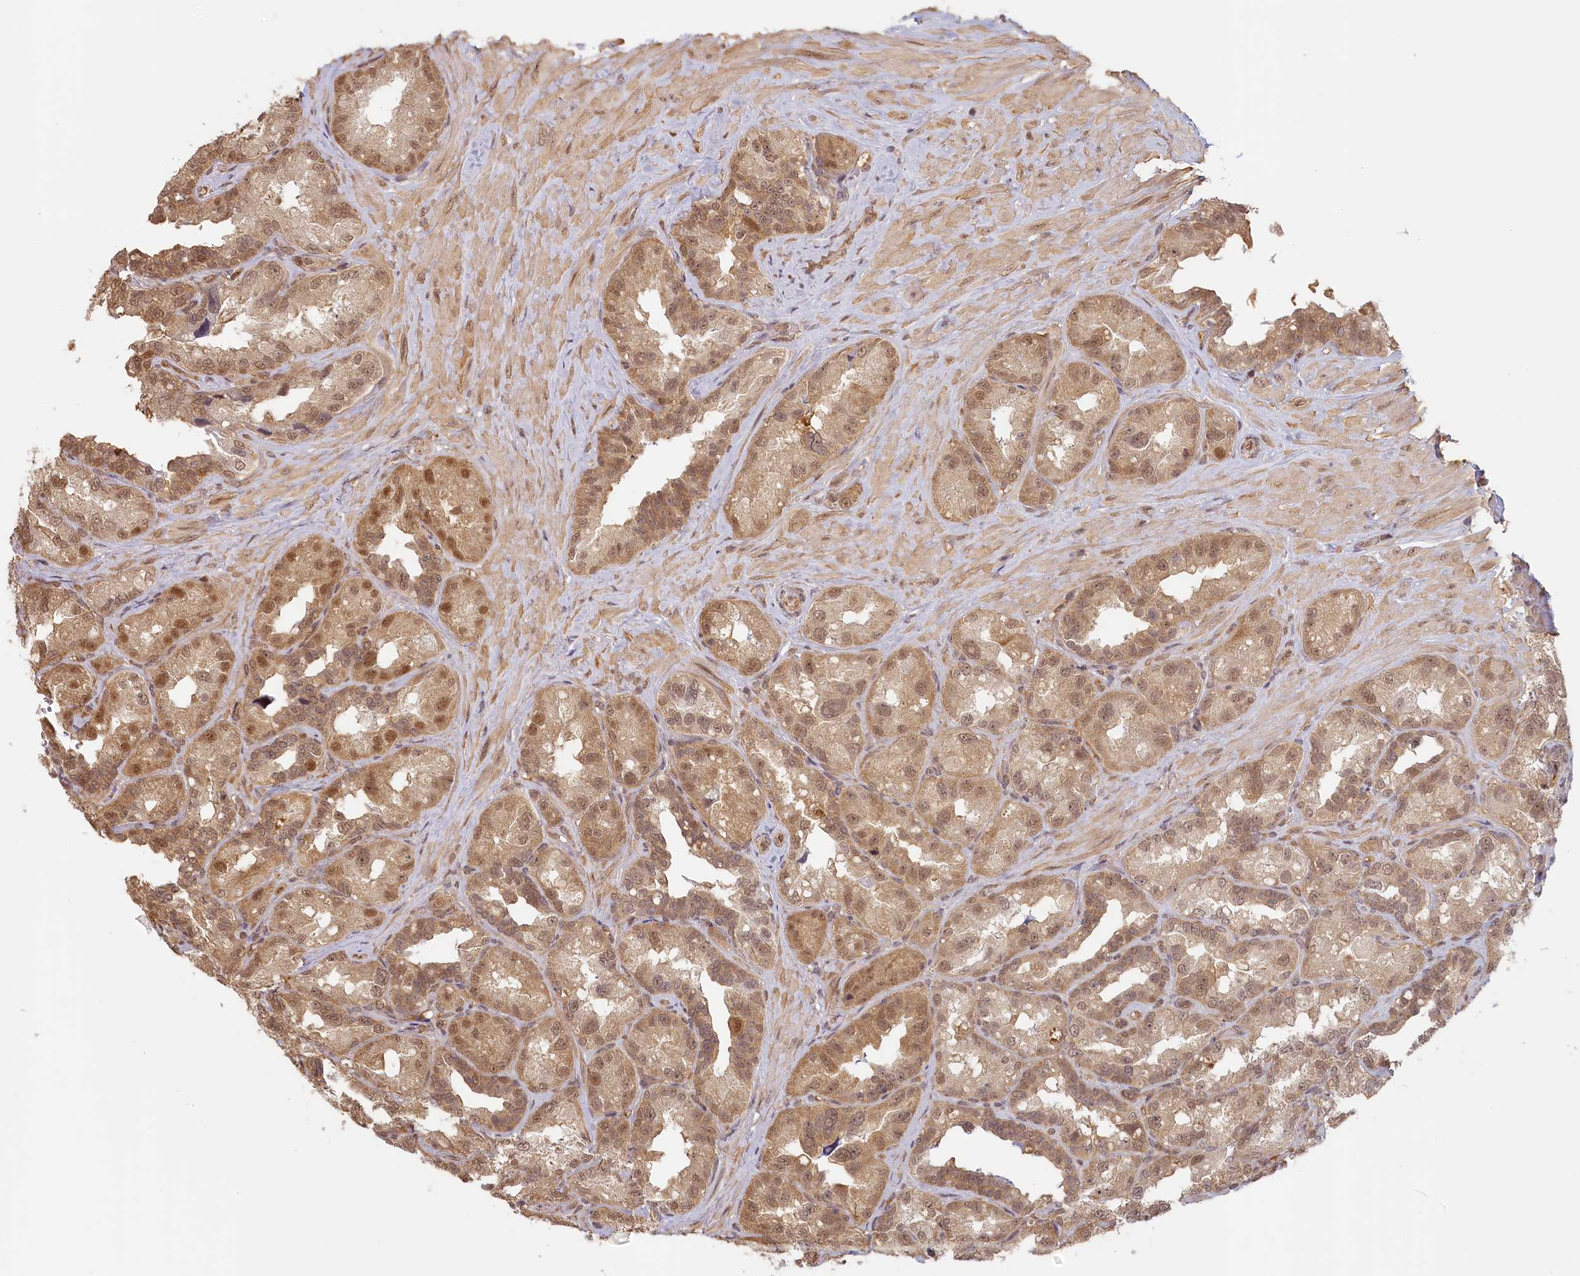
{"staining": {"intensity": "moderate", "quantity": ">75%", "location": "cytoplasmic/membranous,nuclear"}, "tissue": "seminal vesicle", "cell_type": "Glandular cells", "image_type": "normal", "snomed": [{"axis": "morphology", "description": "Normal tissue, NOS"}, {"axis": "topography", "description": "Seminal veicle"}, {"axis": "topography", "description": "Peripheral nerve tissue"}], "caption": "This micrograph displays immunohistochemistry (IHC) staining of normal human seminal vesicle, with medium moderate cytoplasmic/membranous,nuclear positivity in approximately >75% of glandular cells.", "gene": "C19orf44", "patient": {"sex": "male", "age": 67}}